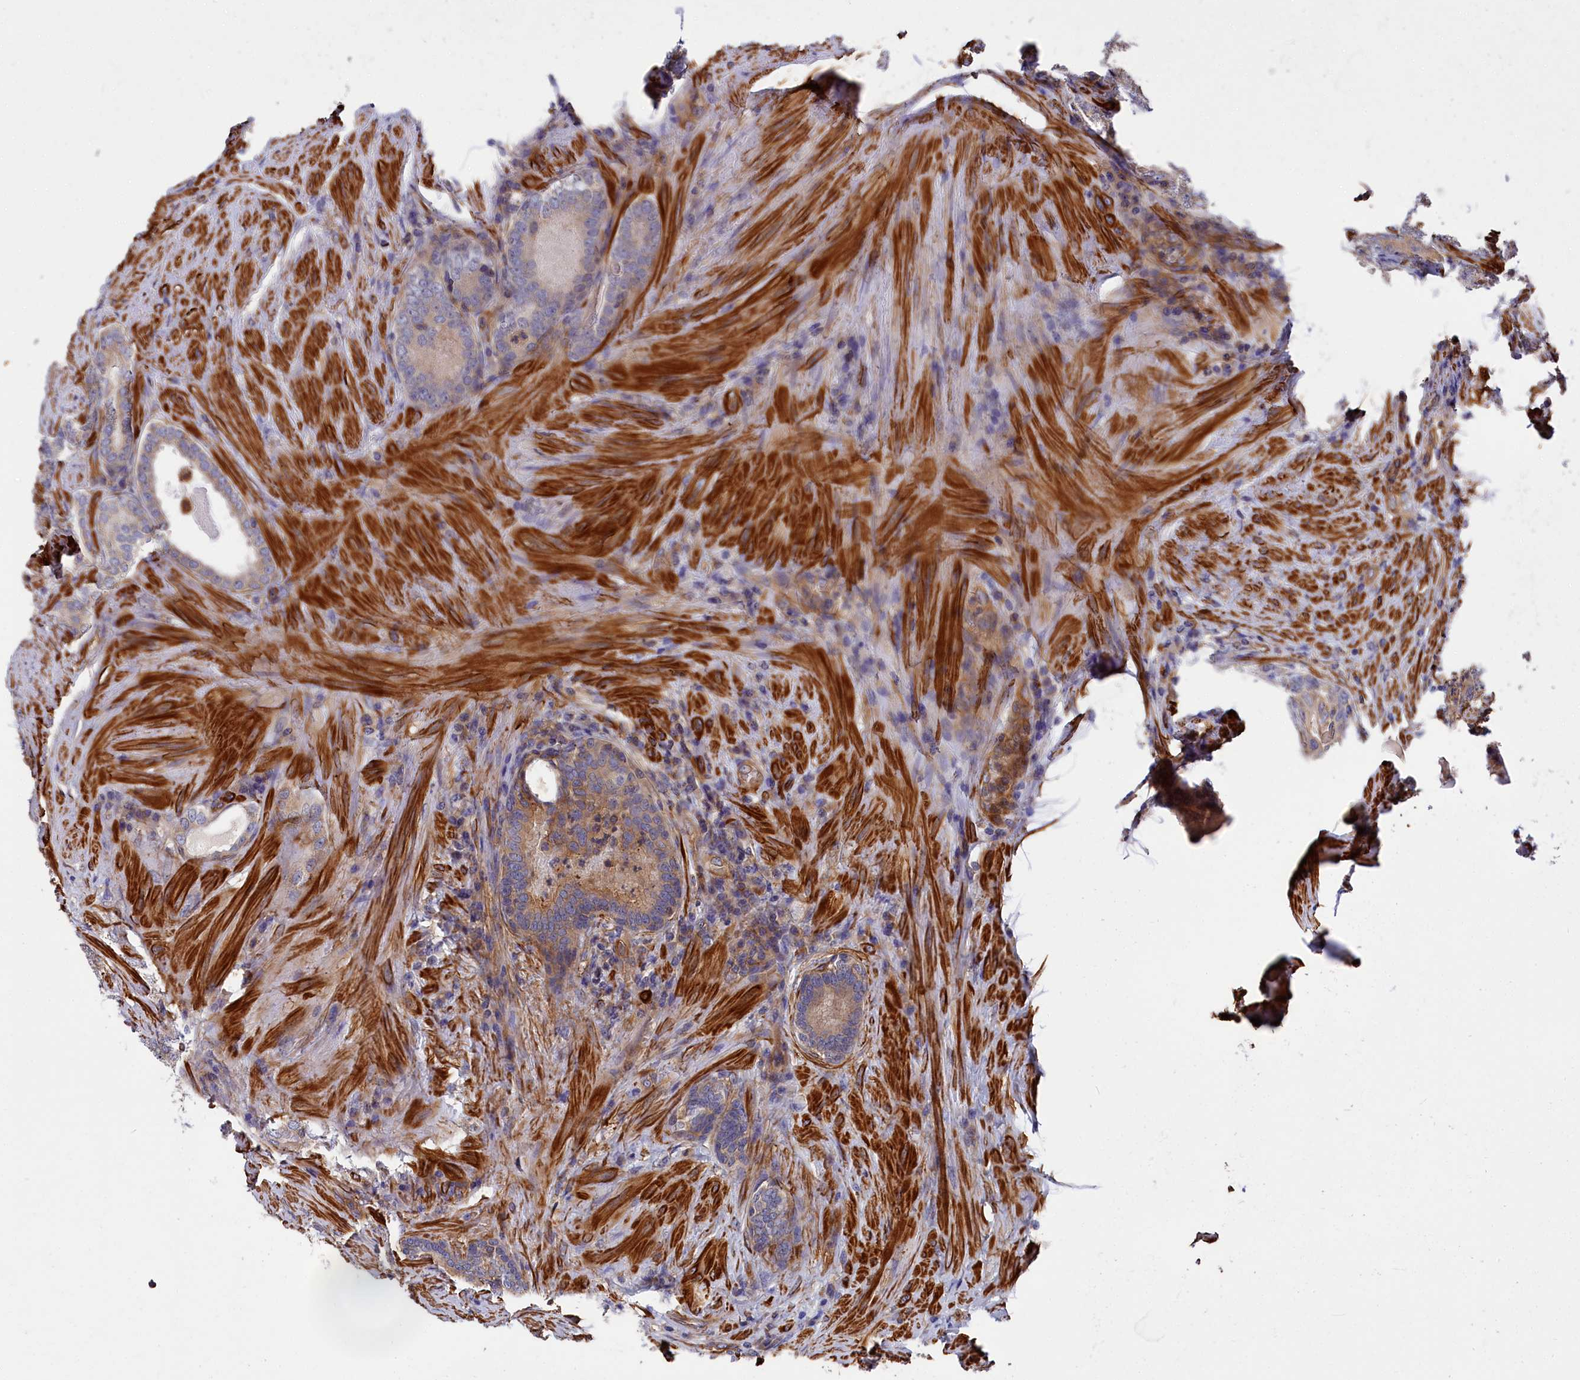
{"staining": {"intensity": "weak", "quantity": "25%-75%", "location": "cytoplasmic/membranous"}, "tissue": "prostate cancer", "cell_type": "Tumor cells", "image_type": "cancer", "snomed": [{"axis": "morphology", "description": "Adenocarcinoma, Low grade"}, {"axis": "topography", "description": "Prostate"}], "caption": "Immunohistochemistry (IHC) staining of low-grade adenocarcinoma (prostate), which shows low levels of weak cytoplasmic/membranous positivity in approximately 25%-75% of tumor cells indicating weak cytoplasmic/membranous protein expression. The staining was performed using DAB (3,3'-diaminobenzidine) (brown) for protein detection and nuclei were counterstained in hematoxylin (blue).", "gene": "LDHD", "patient": {"sex": "male", "age": 68}}